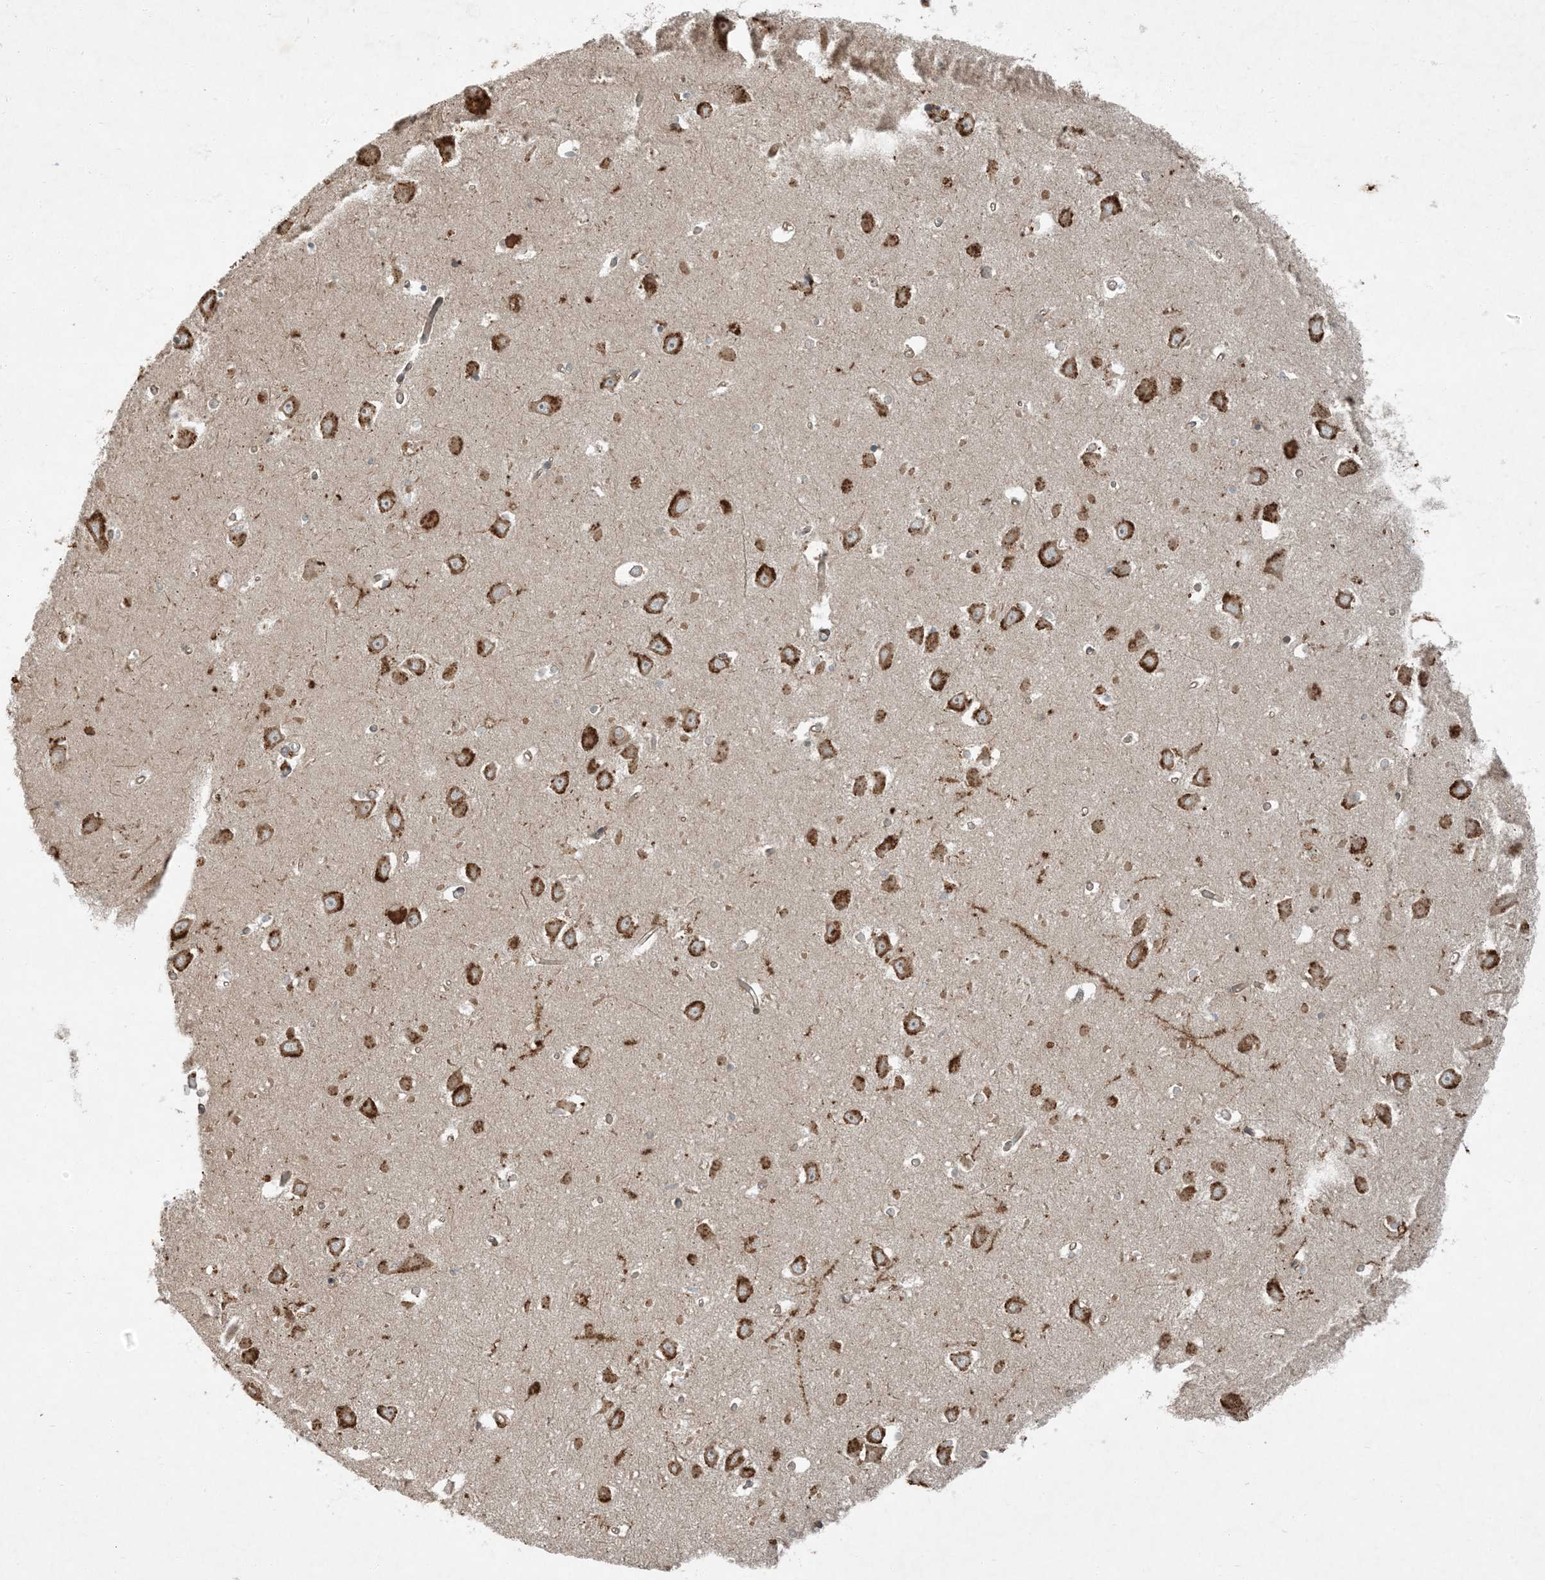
{"staining": {"intensity": "moderate", "quantity": "<25%", "location": "cytoplasmic/membranous"}, "tissue": "hippocampus", "cell_type": "Glial cells", "image_type": "normal", "snomed": [{"axis": "morphology", "description": "Normal tissue, NOS"}, {"axis": "topography", "description": "Hippocampus"}], "caption": "This photomicrograph displays unremarkable hippocampus stained with immunohistochemistry (IHC) to label a protein in brown. The cytoplasmic/membranous of glial cells show moderate positivity for the protein. Nuclei are counter-stained blue.", "gene": "COMMD8", "patient": {"sex": "male", "age": 70}}